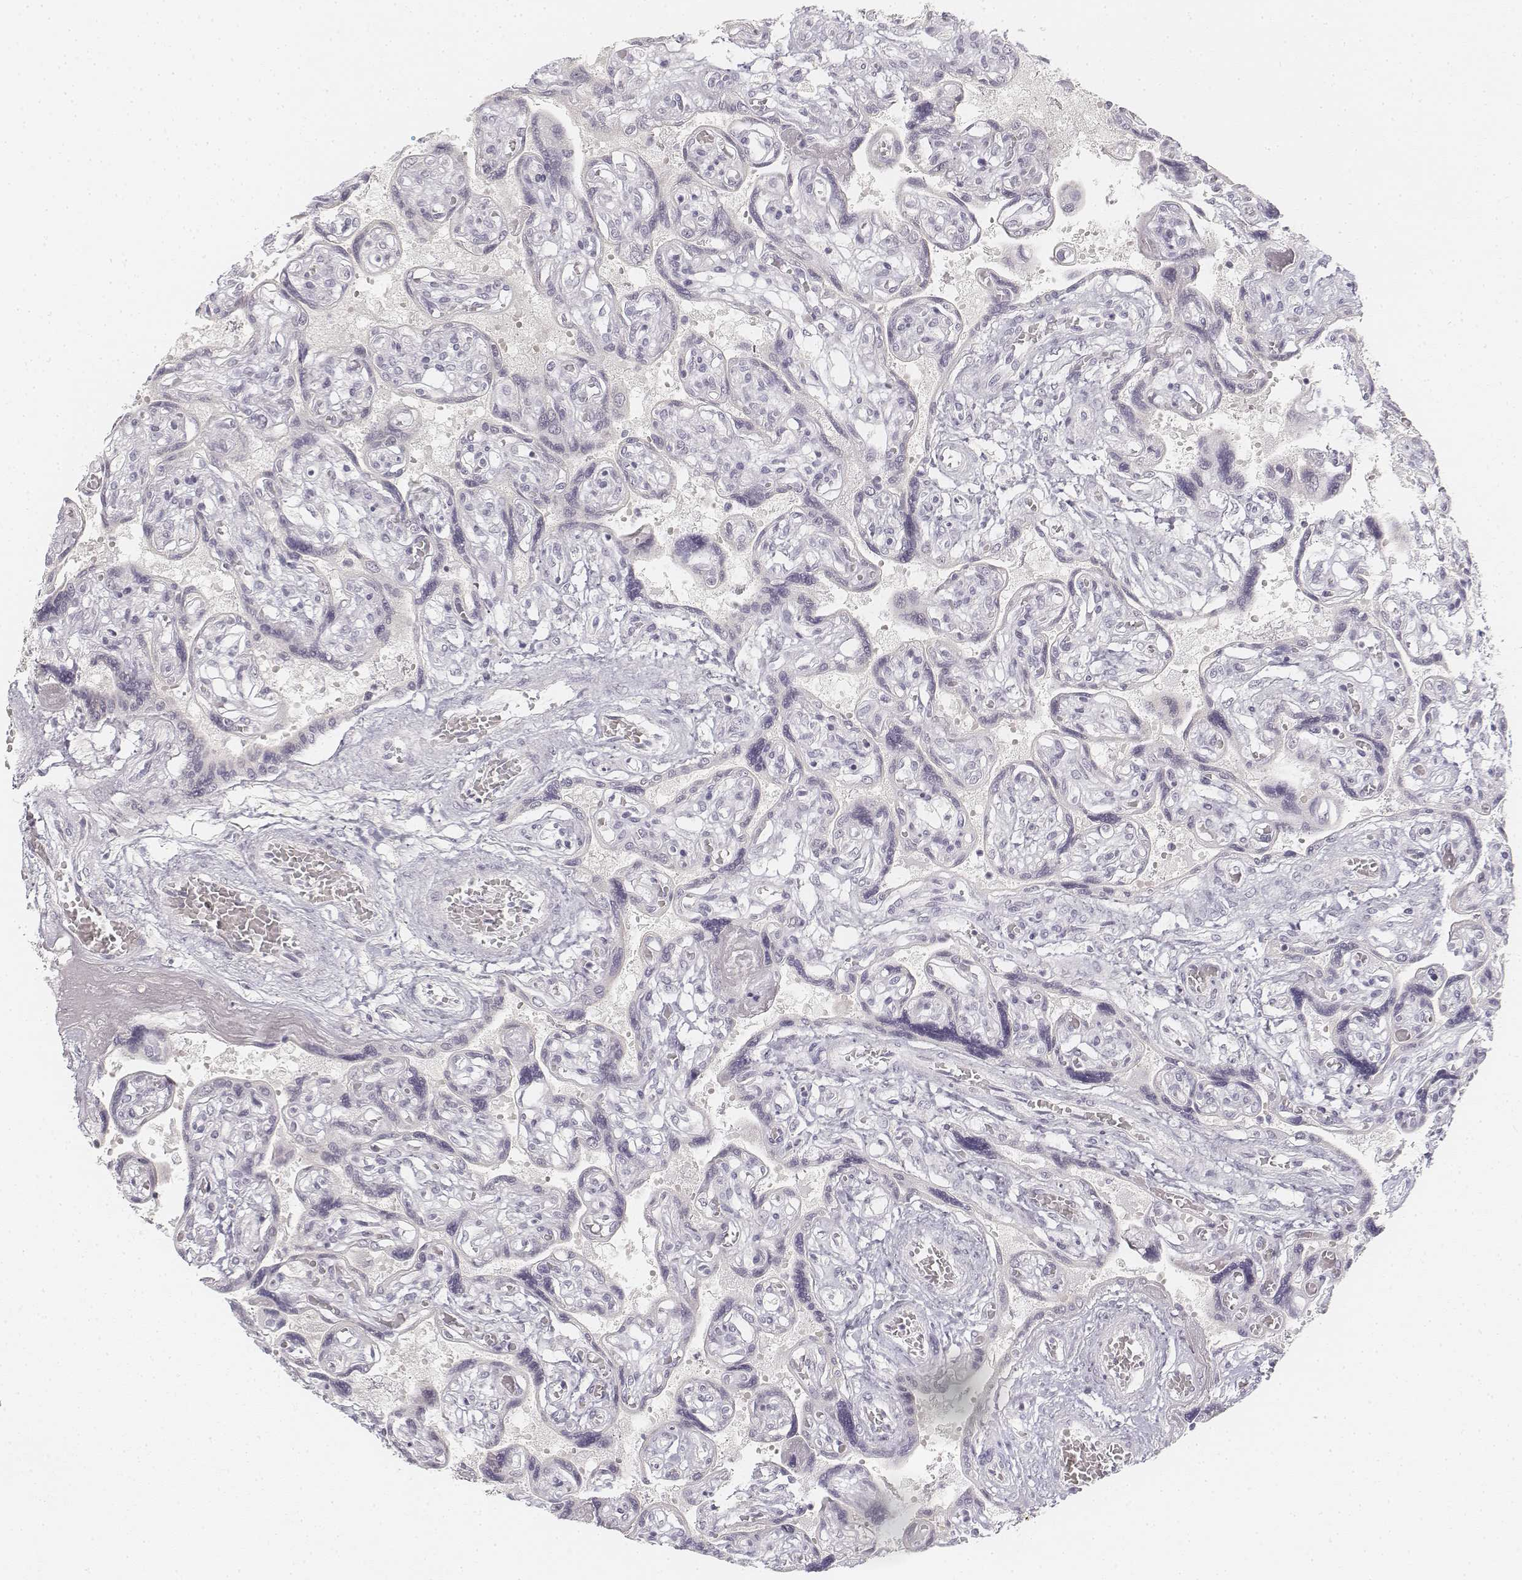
{"staining": {"intensity": "negative", "quantity": "none", "location": "none"}, "tissue": "placenta", "cell_type": "Decidual cells", "image_type": "normal", "snomed": [{"axis": "morphology", "description": "Normal tissue, NOS"}, {"axis": "topography", "description": "Placenta"}], "caption": "Protein analysis of benign placenta displays no significant expression in decidual cells. The staining was performed using DAB (3,3'-diaminobenzidine) to visualize the protein expression in brown, while the nuclei were stained in blue with hematoxylin (Magnification: 20x).", "gene": "DSG4", "patient": {"sex": "female", "age": 32}}